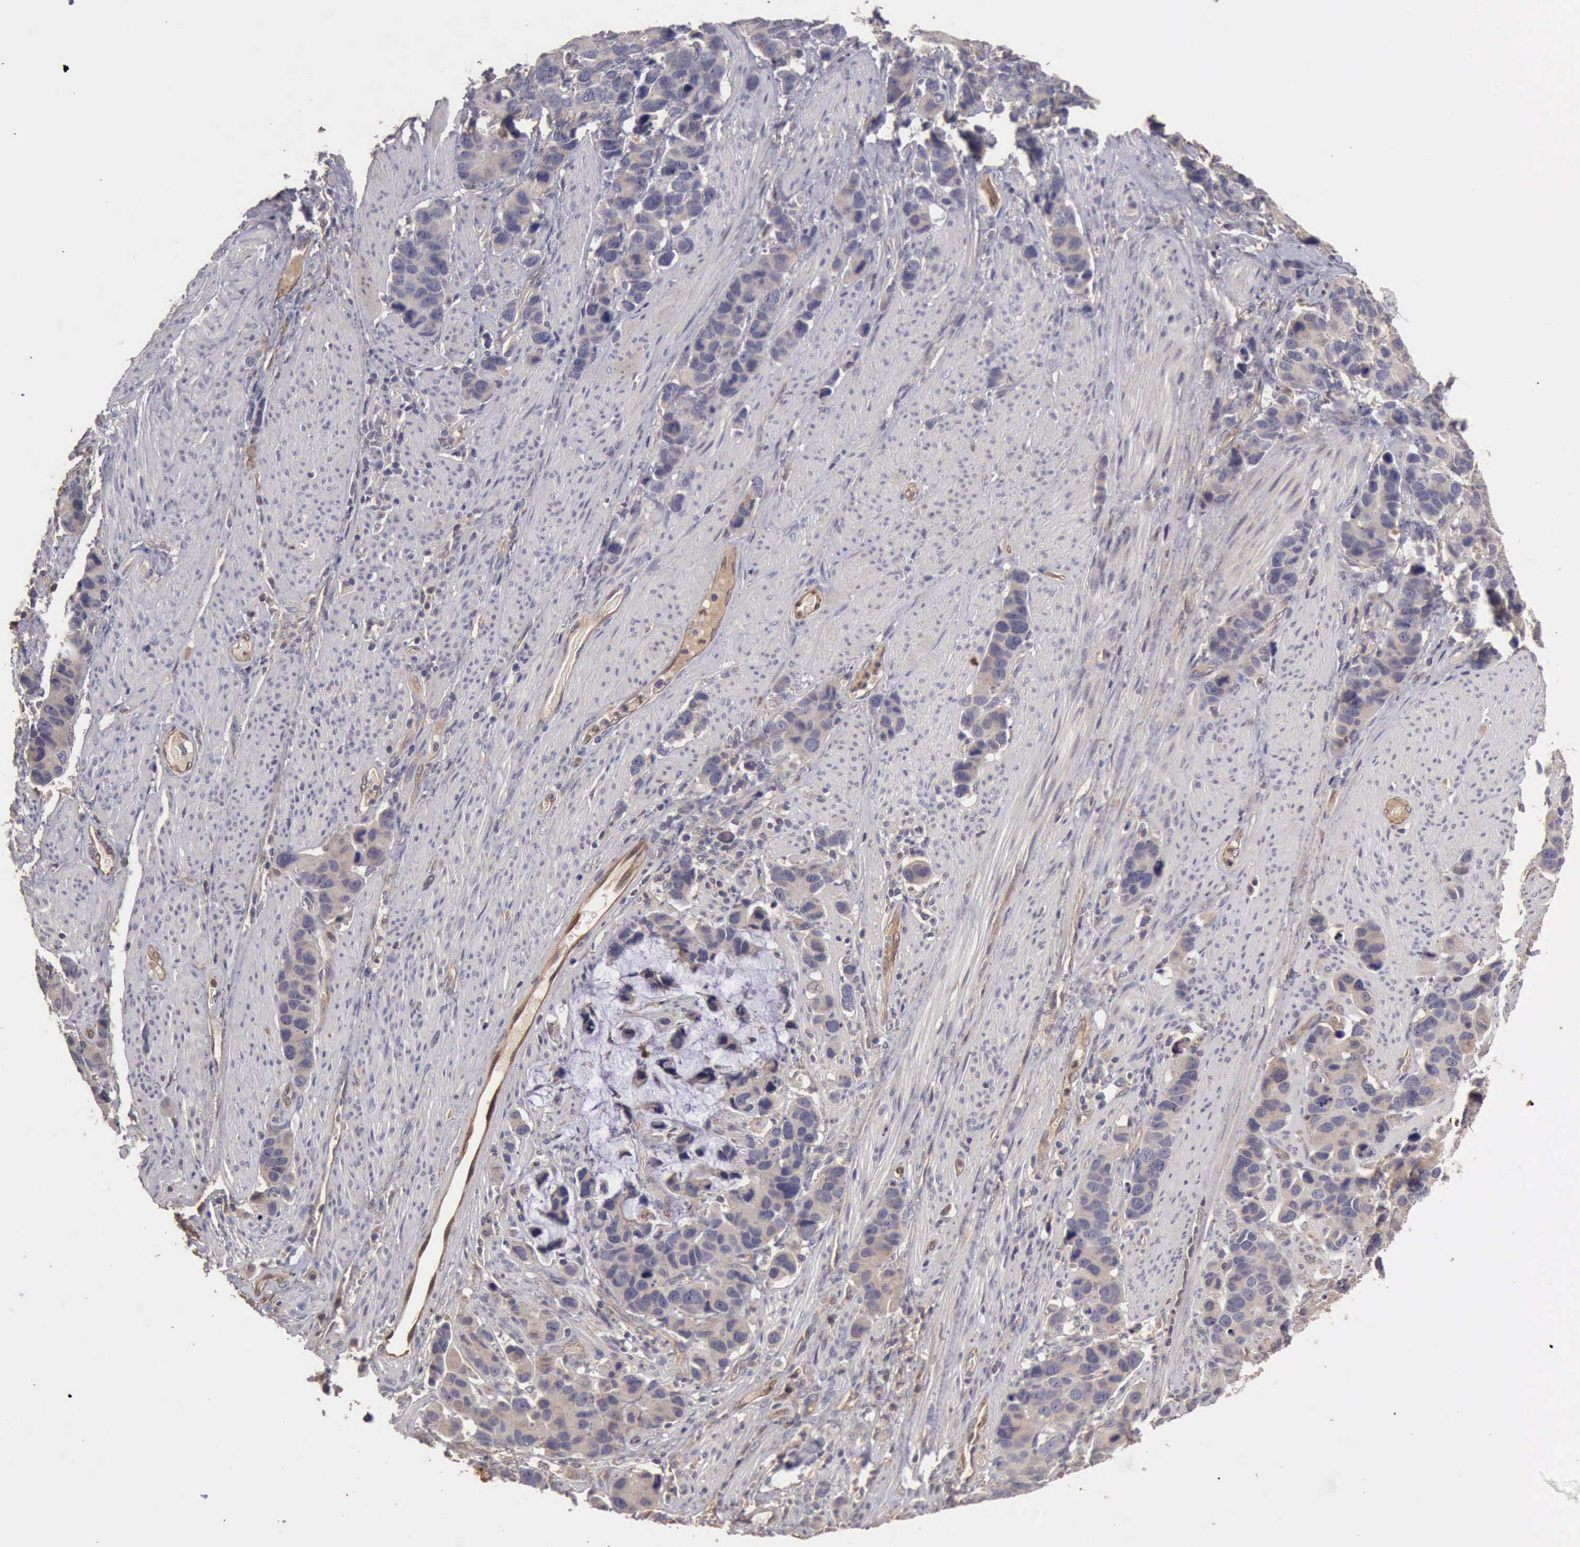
{"staining": {"intensity": "negative", "quantity": "none", "location": "none"}, "tissue": "stomach cancer", "cell_type": "Tumor cells", "image_type": "cancer", "snomed": [{"axis": "morphology", "description": "Adenocarcinoma, NOS"}, {"axis": "topography", "description": "Stomach, upper"}], "caption": "Tumor cells are negative for protein expression in human stomach cancer.", "gene": "BMX", "patient": {"sex": "male", "age": 71}}